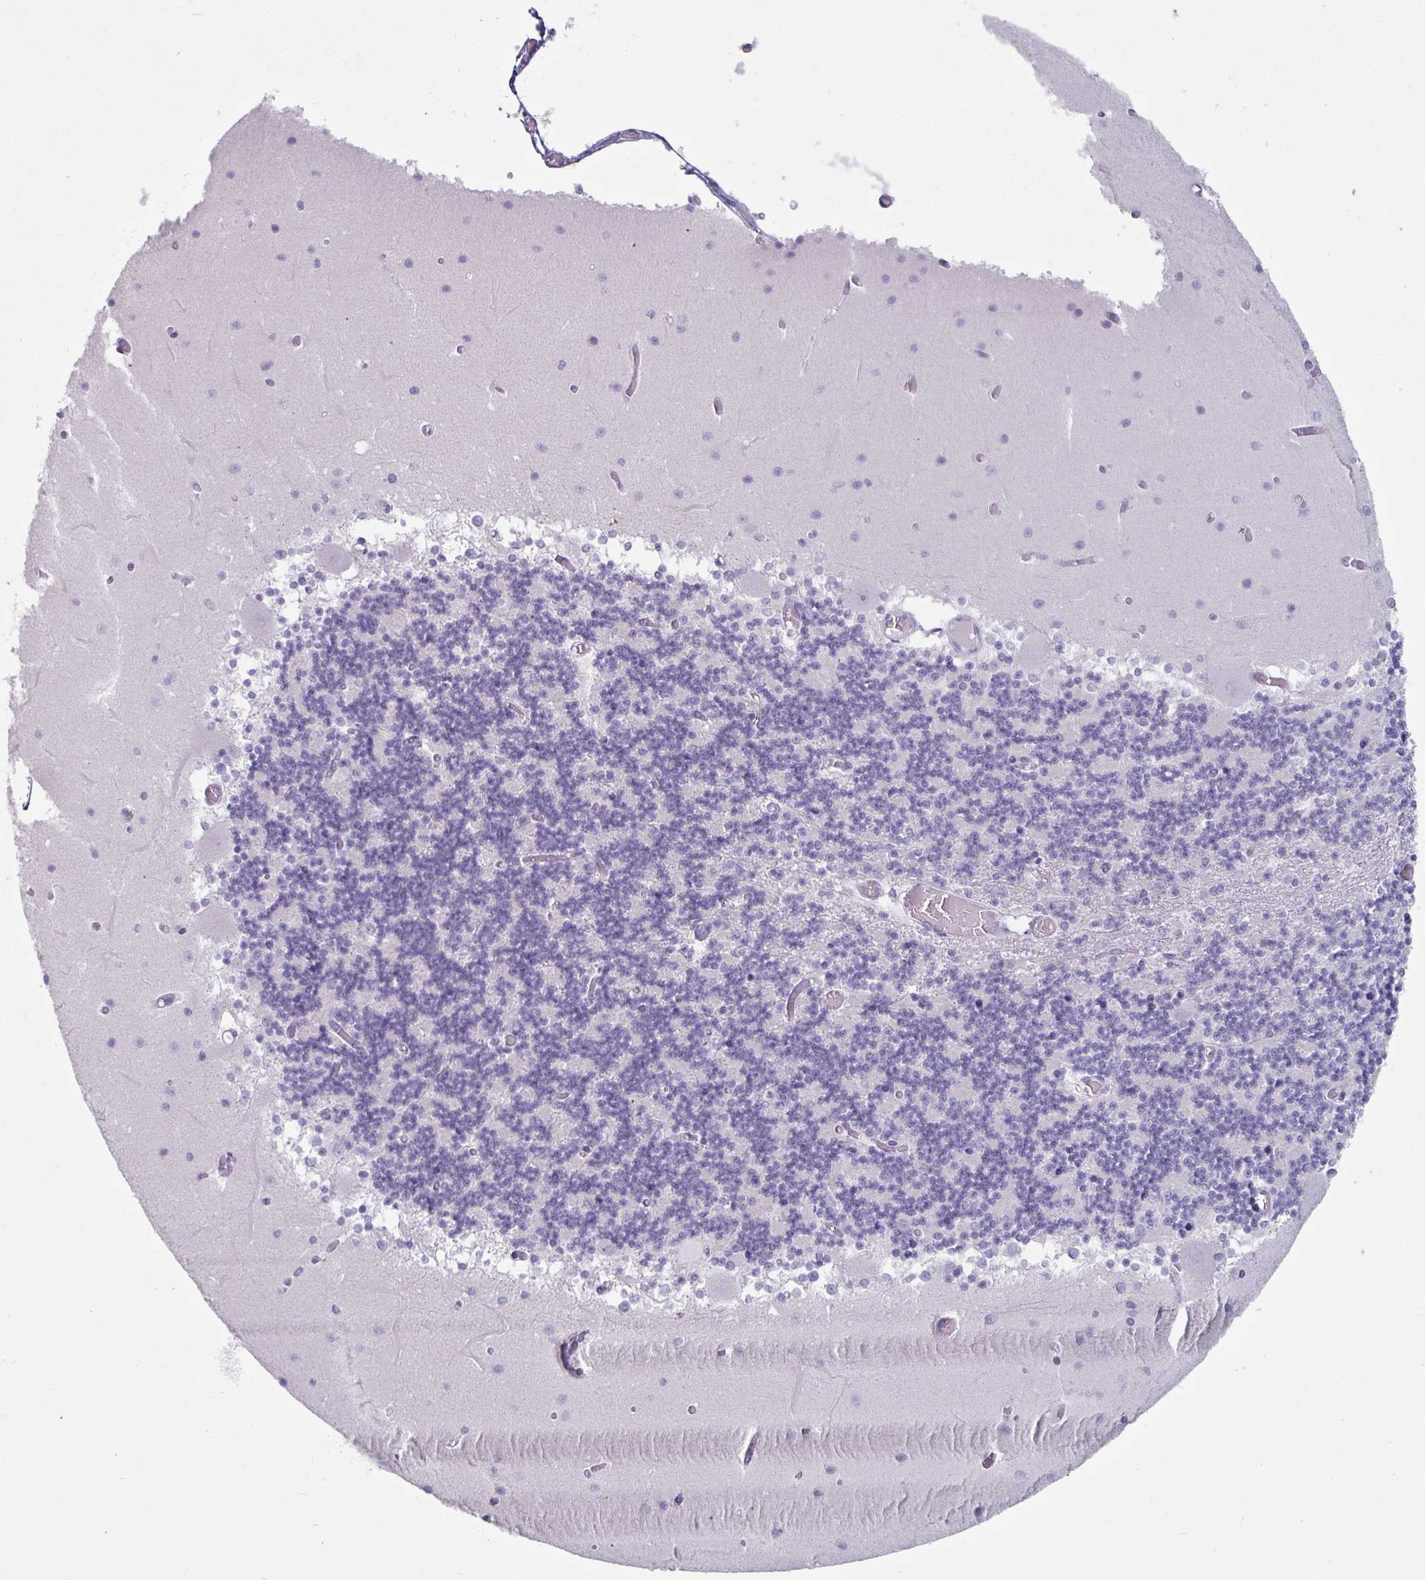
{"staining": {"intensity": "negative", "quantity": "none", "location": "none"}, "tissue": "cerebellum", "cell_type": "Cells in granular layer", "image_type": "normal", "snomed": [{"axis": "morphology", "description": "Normal tissue, NOS"}, {"axis": "topography", "description": "Cerebellum"}], "caption": "The photomicrograph reveals no significant expression in cells in granular layer of cerebellum. Nuclei are stained in blue.", "gene": "VSIG10L", "patient": {"sex": "female", "age": 28}}